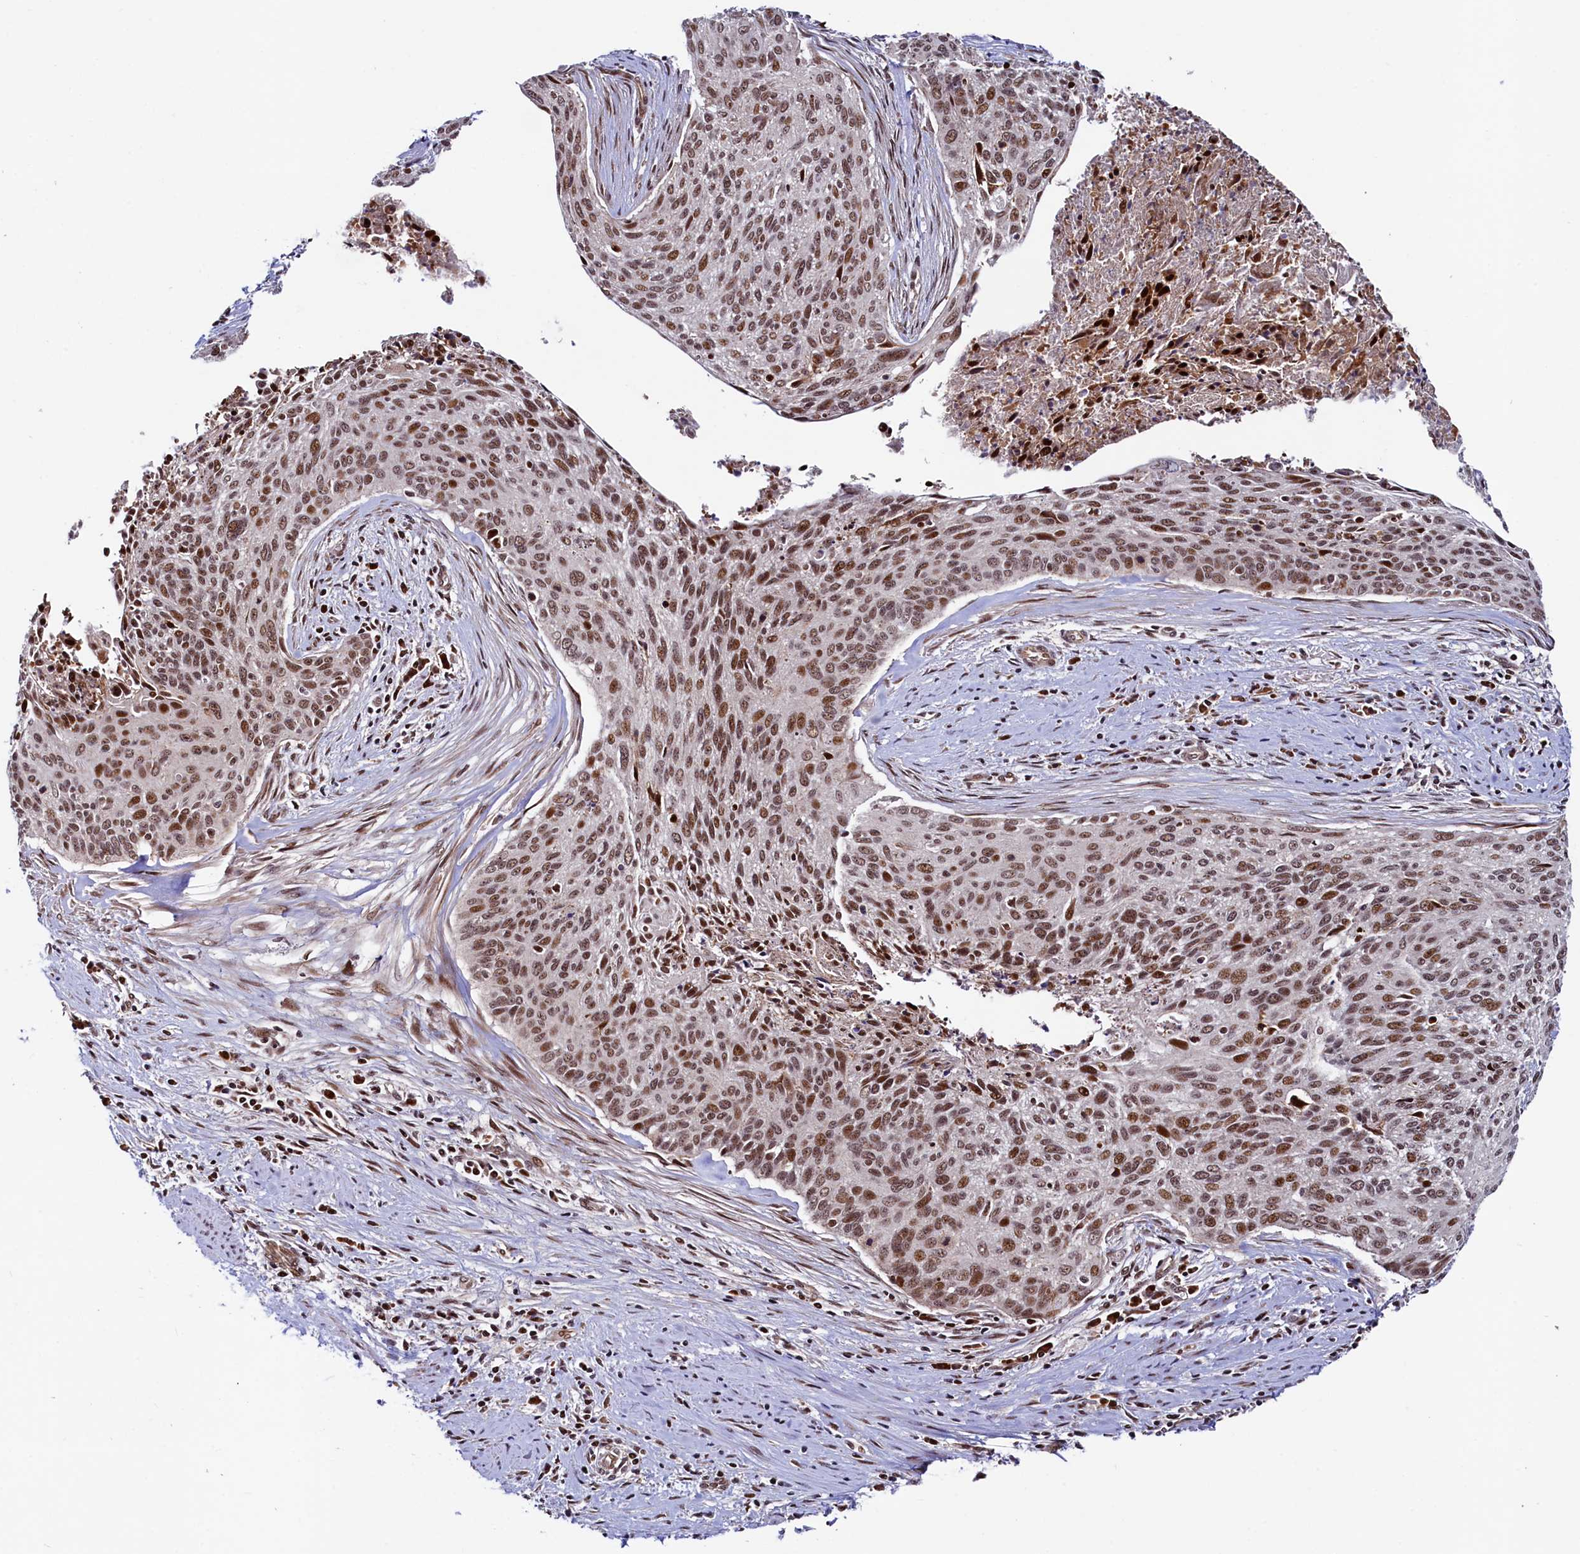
{"staining": {"intensity": "moderate", "quantity": ">75%", "location": "nuclear"}, "tissue": "cervical cancer", "cell_type": "Tumor cells", "image_type": "cancer", "snomed": [{"axis": "morphology", "description": "Squamous cell carcinoma, NOS"}, {"axis": "topography", "description": "Cervix"}], "caption": "Cervical cancer (squamous cell carcinoma) stained with immunohistochemistry shows moderate nuclear expression in about >75% of tumor cells.", "gene": "LEO1", "patient": {"sex": "female", "age": 55}}